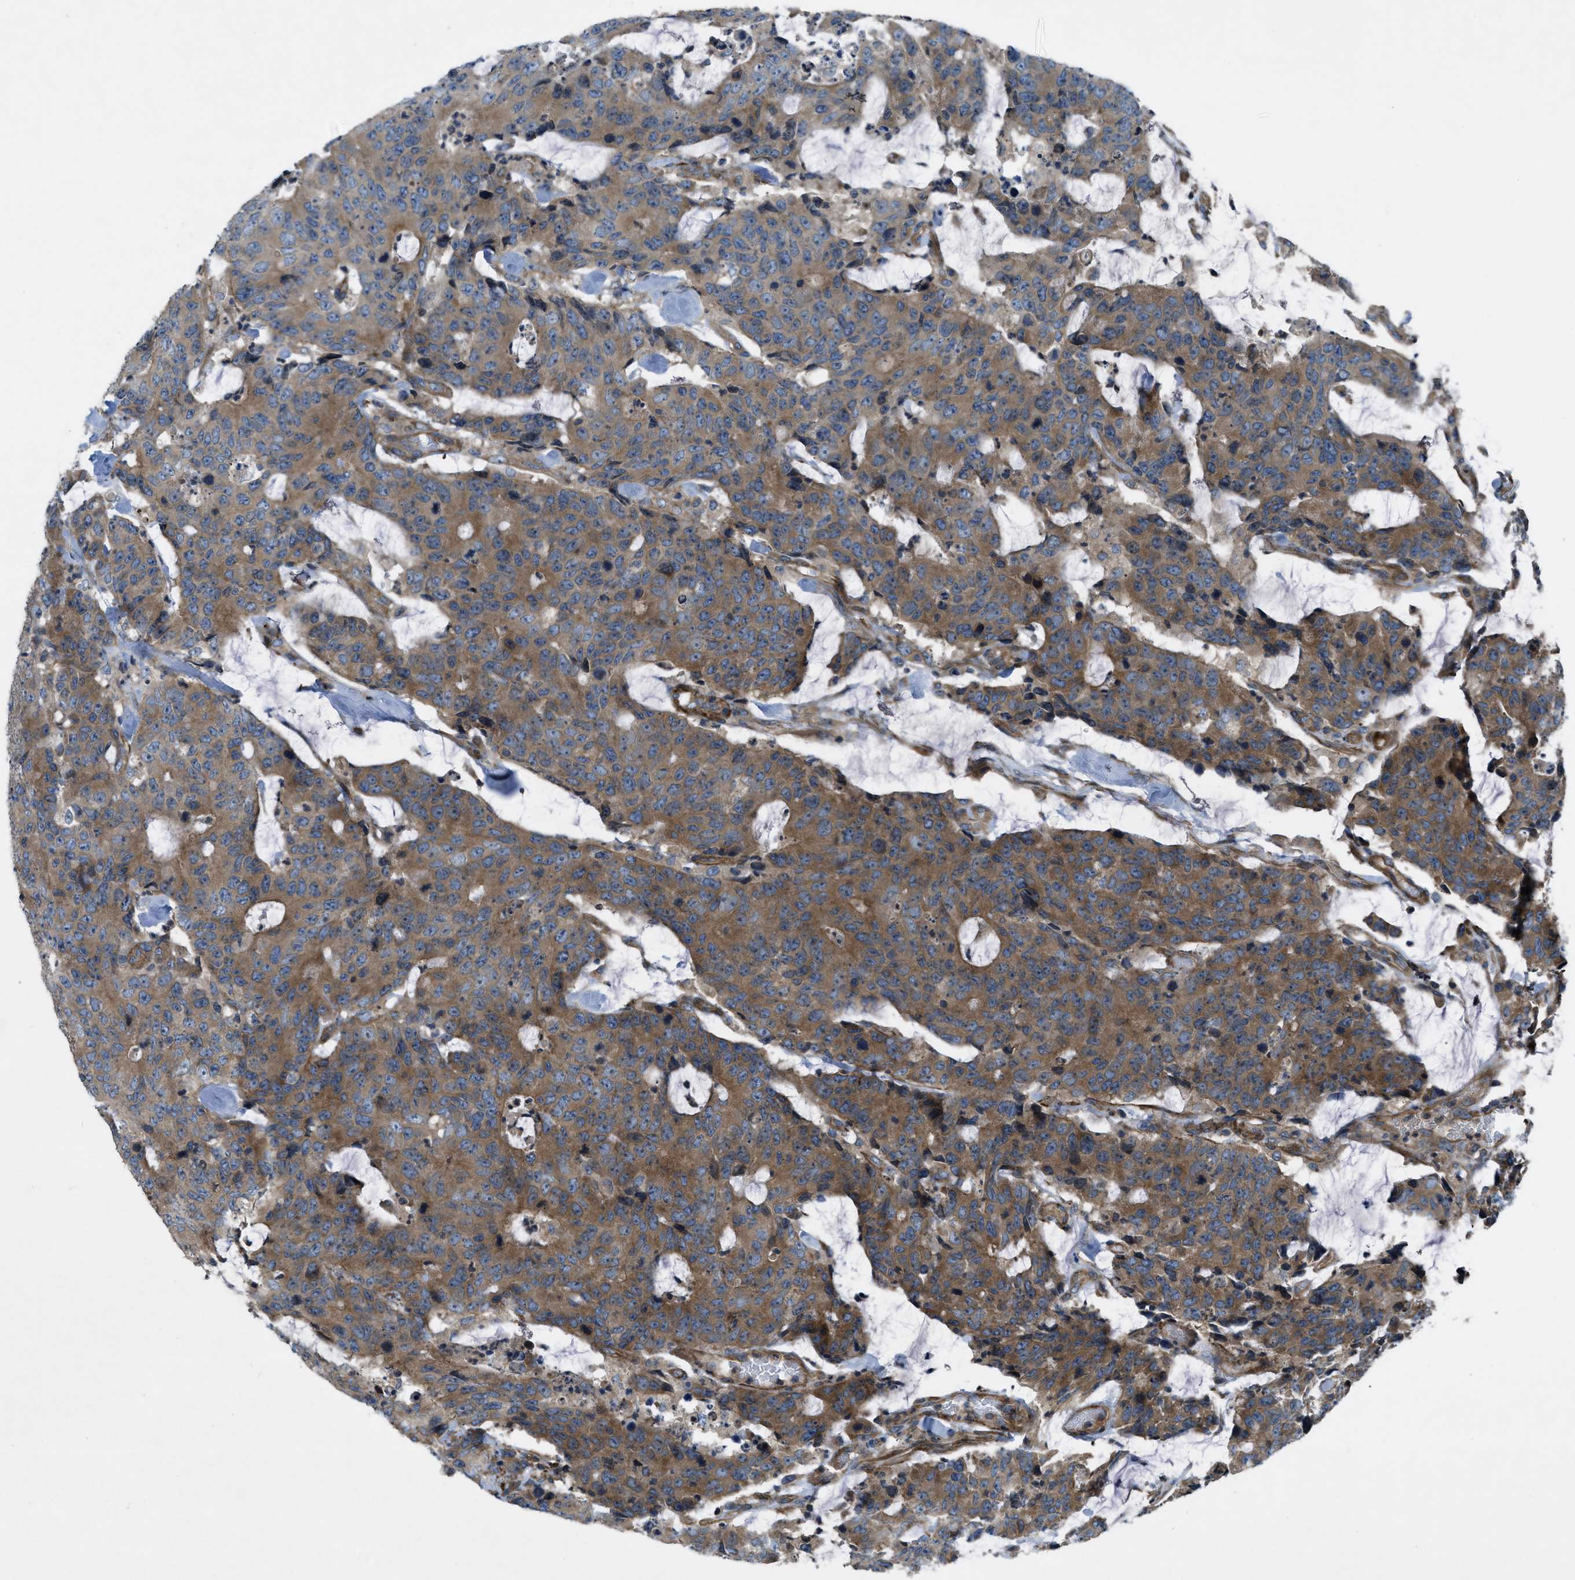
{"staining": {"intensity": "moderate", "quantity": ">75%", "location": "cytoplasmic/membranous"}, "tissue": "colorectal cancer", "cell_type": "Tumor cells", "image_type": "cancer", "snomed": [{"axis": "morphology", "description": "Adenocarcinoma, NOS"}, {"axis": "topography", "description": "Colon"}], "caption": "Colorectal adenocarcinoma stained for a protein (brown) displays moderate cytoplasmic/membranous positive staining in approximately >75% of tumor cells.", "gene": "VEZT", "patient": {"sex": "female", "age": 86}}